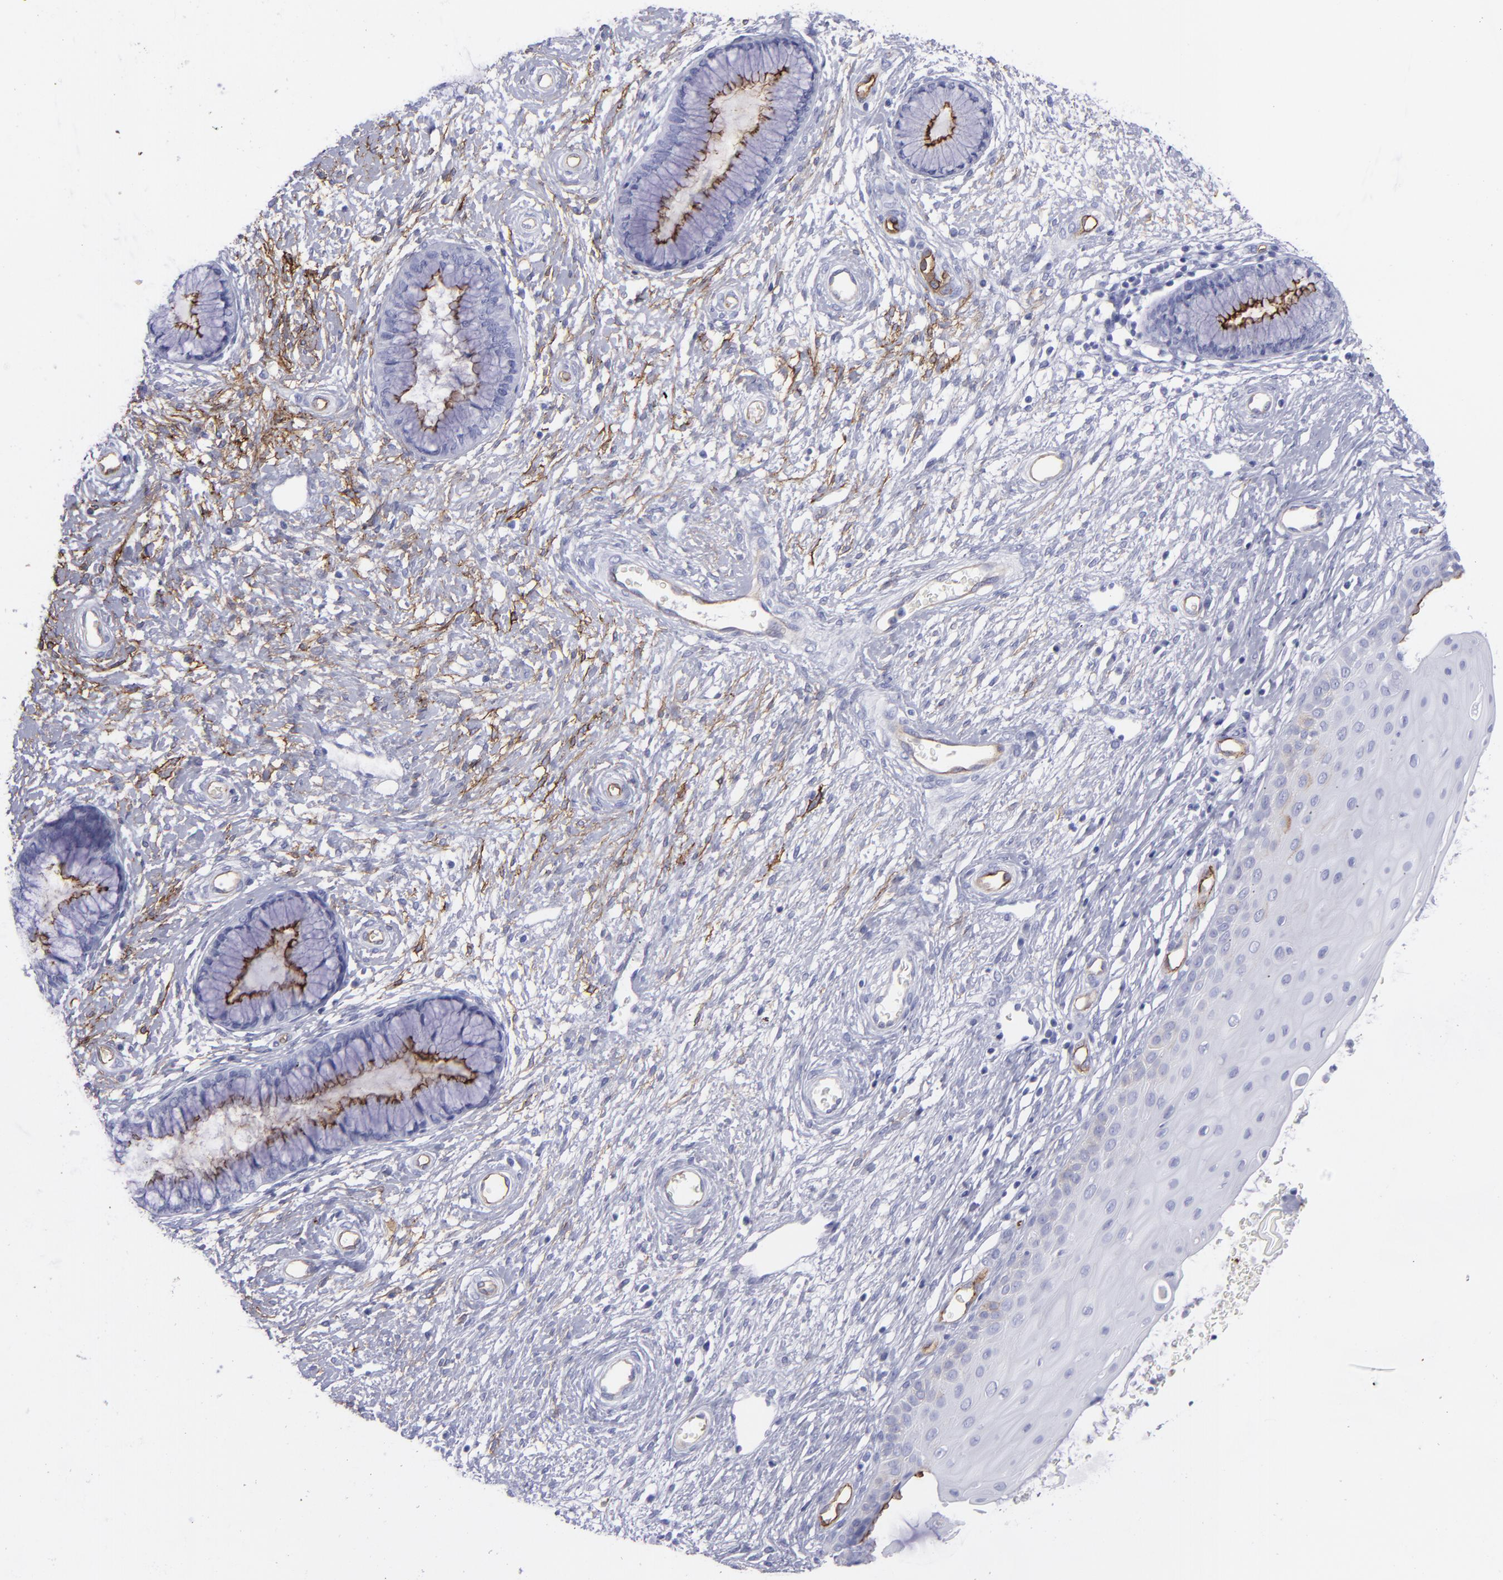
{"staining": {"intensity": "moderate", "quantity": "25%-75%", "location": "cytoplasmic/membranous"}, "tissue": "cervix", "cell_type": "Glandular cells", "image_type": "normal", "snomed": [{"axis": "morphology", "description": "Normal tissue, NOS"}, {"axis": "topography", "description": "Cervix"}], "caption": "Glandular cells display medium levels of moderate cytoplasmic/membranous expression in approximately 25%-75% of cells in unremarkable human cervix.", "gene": "ACE", "patient": {"sex": "female", "age": 55}}